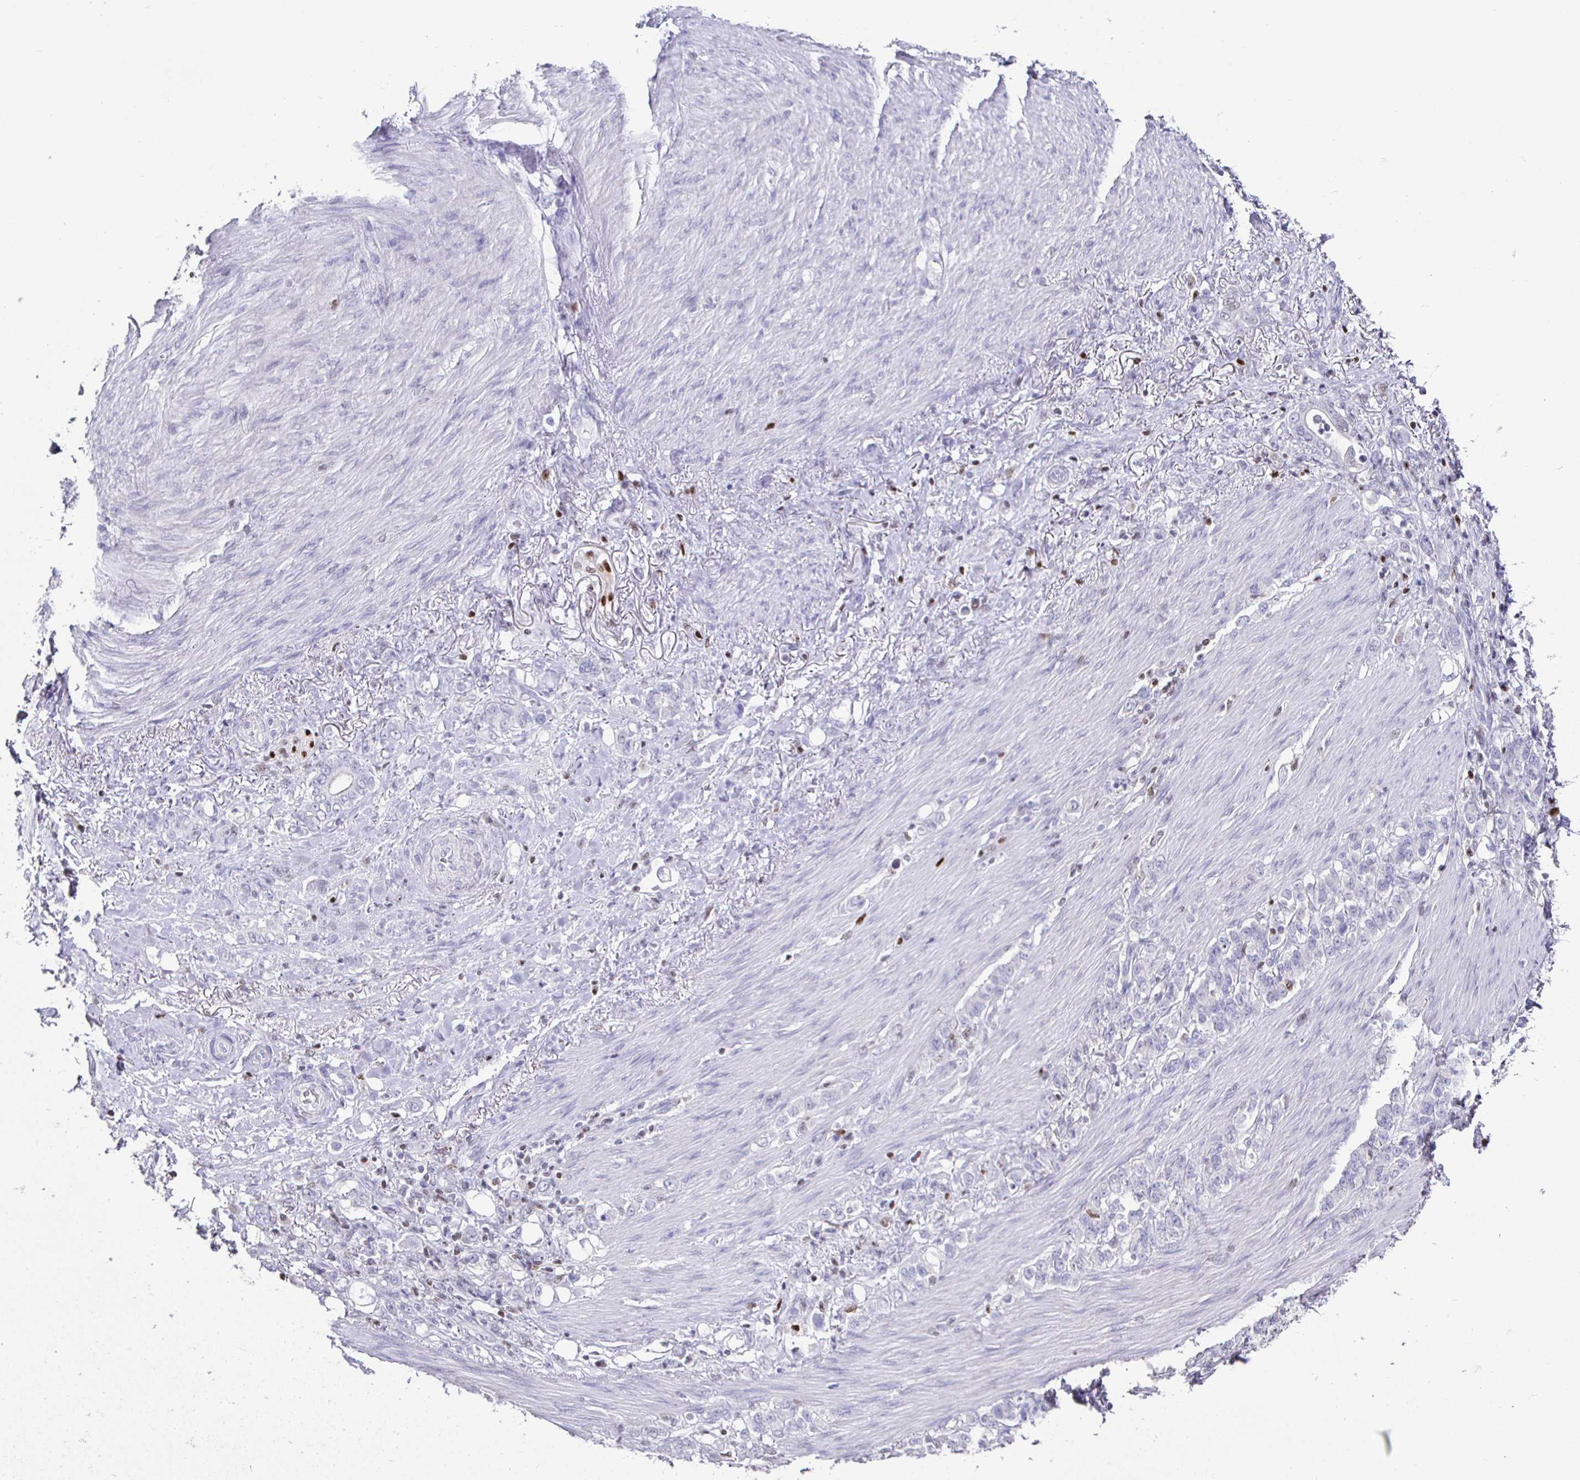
{"staining": {"intensity": "negative", "quantity": "none", "location": "none"}, "tissue": "stomach cancer", "cell_type": "Tumor cells", "image_type": "cancer", "snomed": [{"axis": "morphology", "description": "Adenocarcinoma, NOS"}, {"axis": "topography", "description": "Stomach"}], "caption": "Immunohistochemistry of human stomach cancer (adenocarcinoma) demonstrates no expression in tumor cells. (IHC, brightfield microscopy, high magnification).", "gene": "RUNX2", "patient": {"sex": "female", "age": 79}}